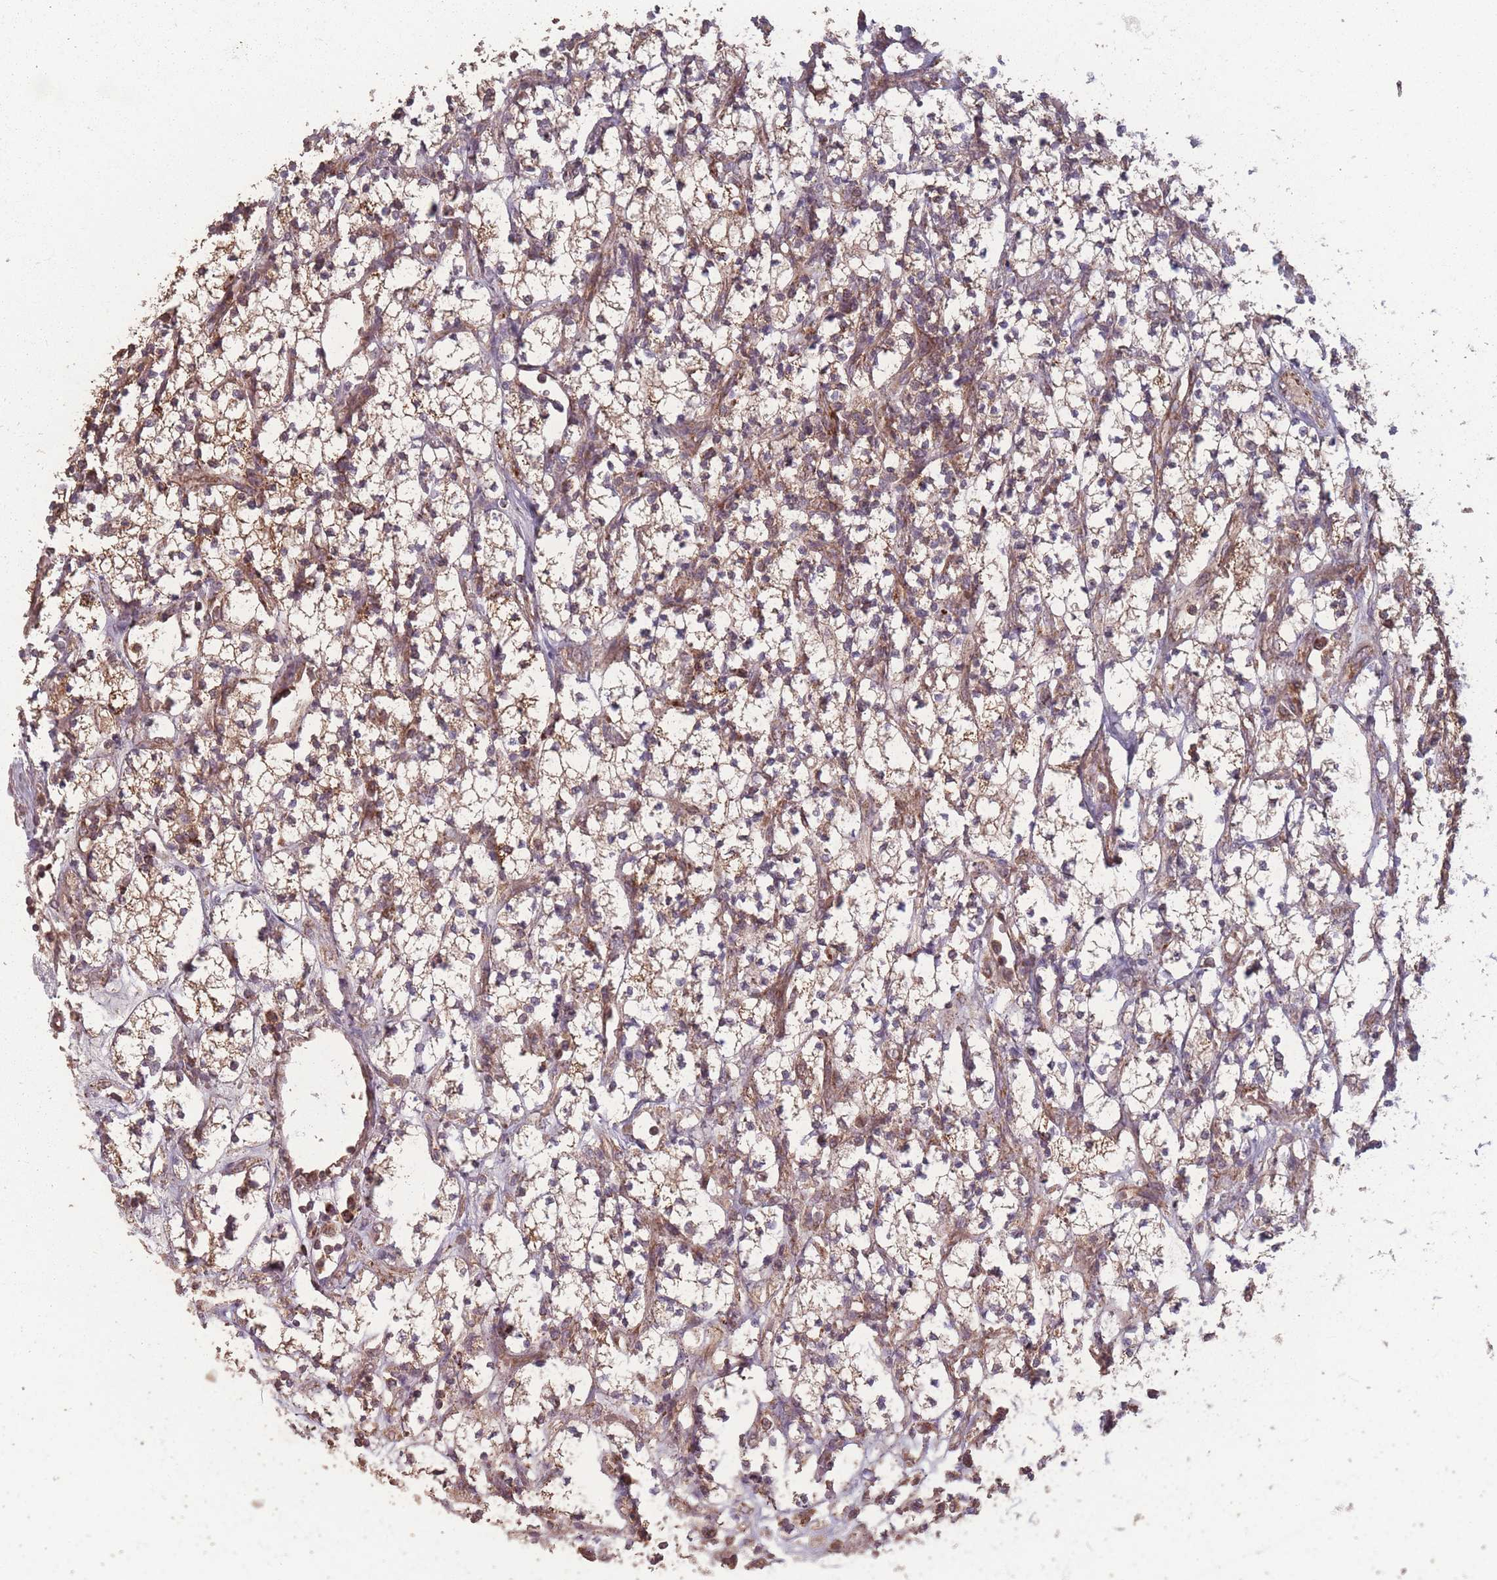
{"staining": {"intensity": "moderate", "quantity": ">75%", "location": "cytoplasmic/membranous"}, "tissue": "renal cancer", "cell_type": "Tumor cells", "image_type": "cancer", "snomed": [{"axis": "morphology", "description": "Adenocarcinoma, NOS"}, {"axis": "topography", "description": "Kidney"}], "caption": "Protein analysis of adenocarcinoma (renal) tissue shows moderate cytoplasmic/membranous staining in approximately >75% of tumor cells. (brown staining indicates protein expression, while blue staining denotes nuclei).", "gene": "LYRM7", "patient": {"sex": "male", "age": 77}}